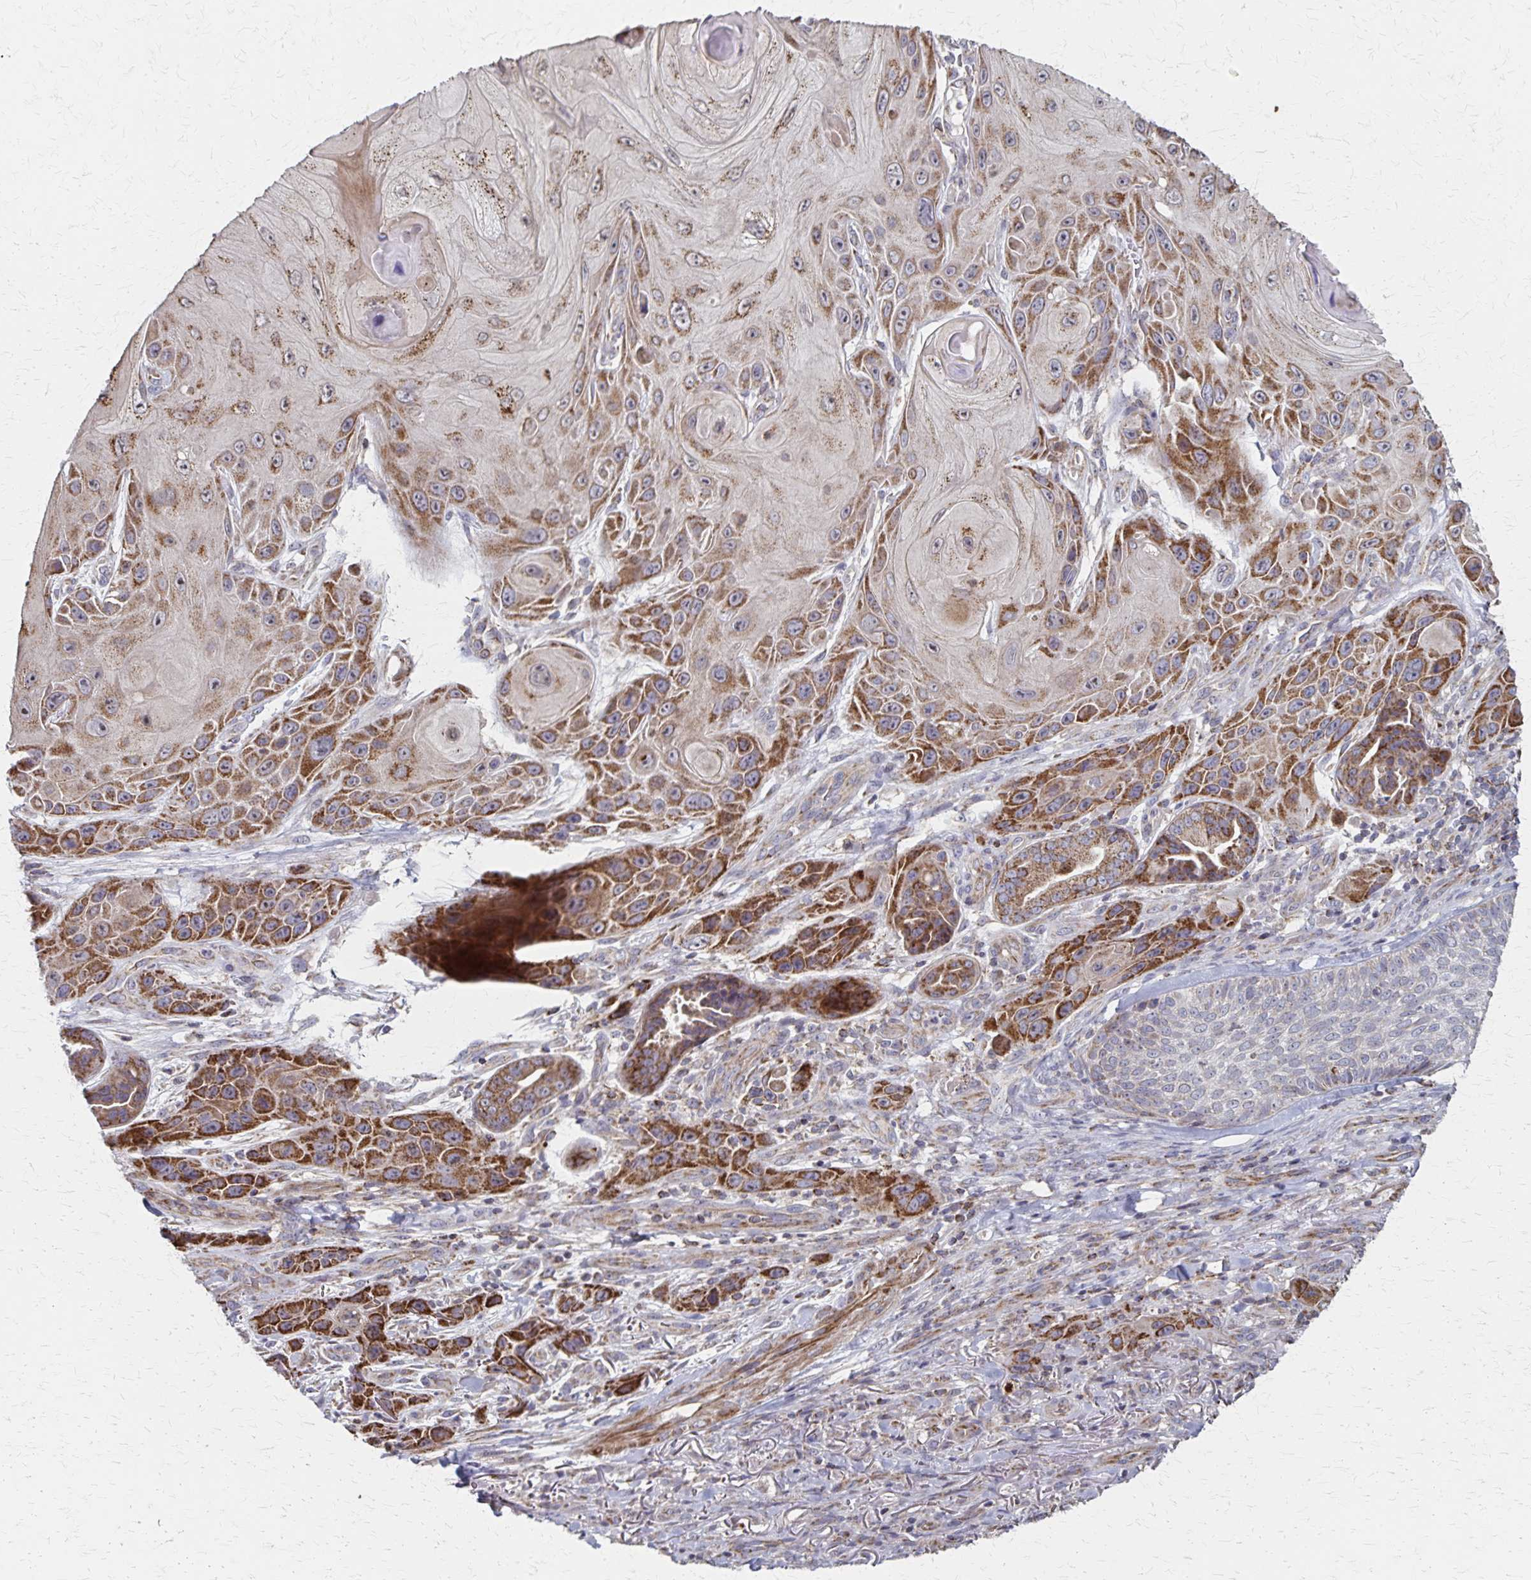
{"staining": {"intensity": "strong", "quantity": ">75%", "location": "cytoplasmic/membranous"}, "tissue": "skin cancer", "cell_type": "Tumor cells", "image_type": "cancer", "snomed": [{"axis": "morphology", "description": "Squamous cell carcinoma, NOS"}, {"axis": "topography", "description": "Skin"}], "caption": "Immunohistochemistry (IHC) (DAB) staining of skin cancer reveals strong cytoplasmic/membranous protein staining in approximately >75% of tumor cells. The staining was performed using DAB, with brown indicating positive protein expression. Nuclei are stained blue with hematoxylin.", "gene": "DYRK4", "patient": {"sex": "female", "age": 94}}